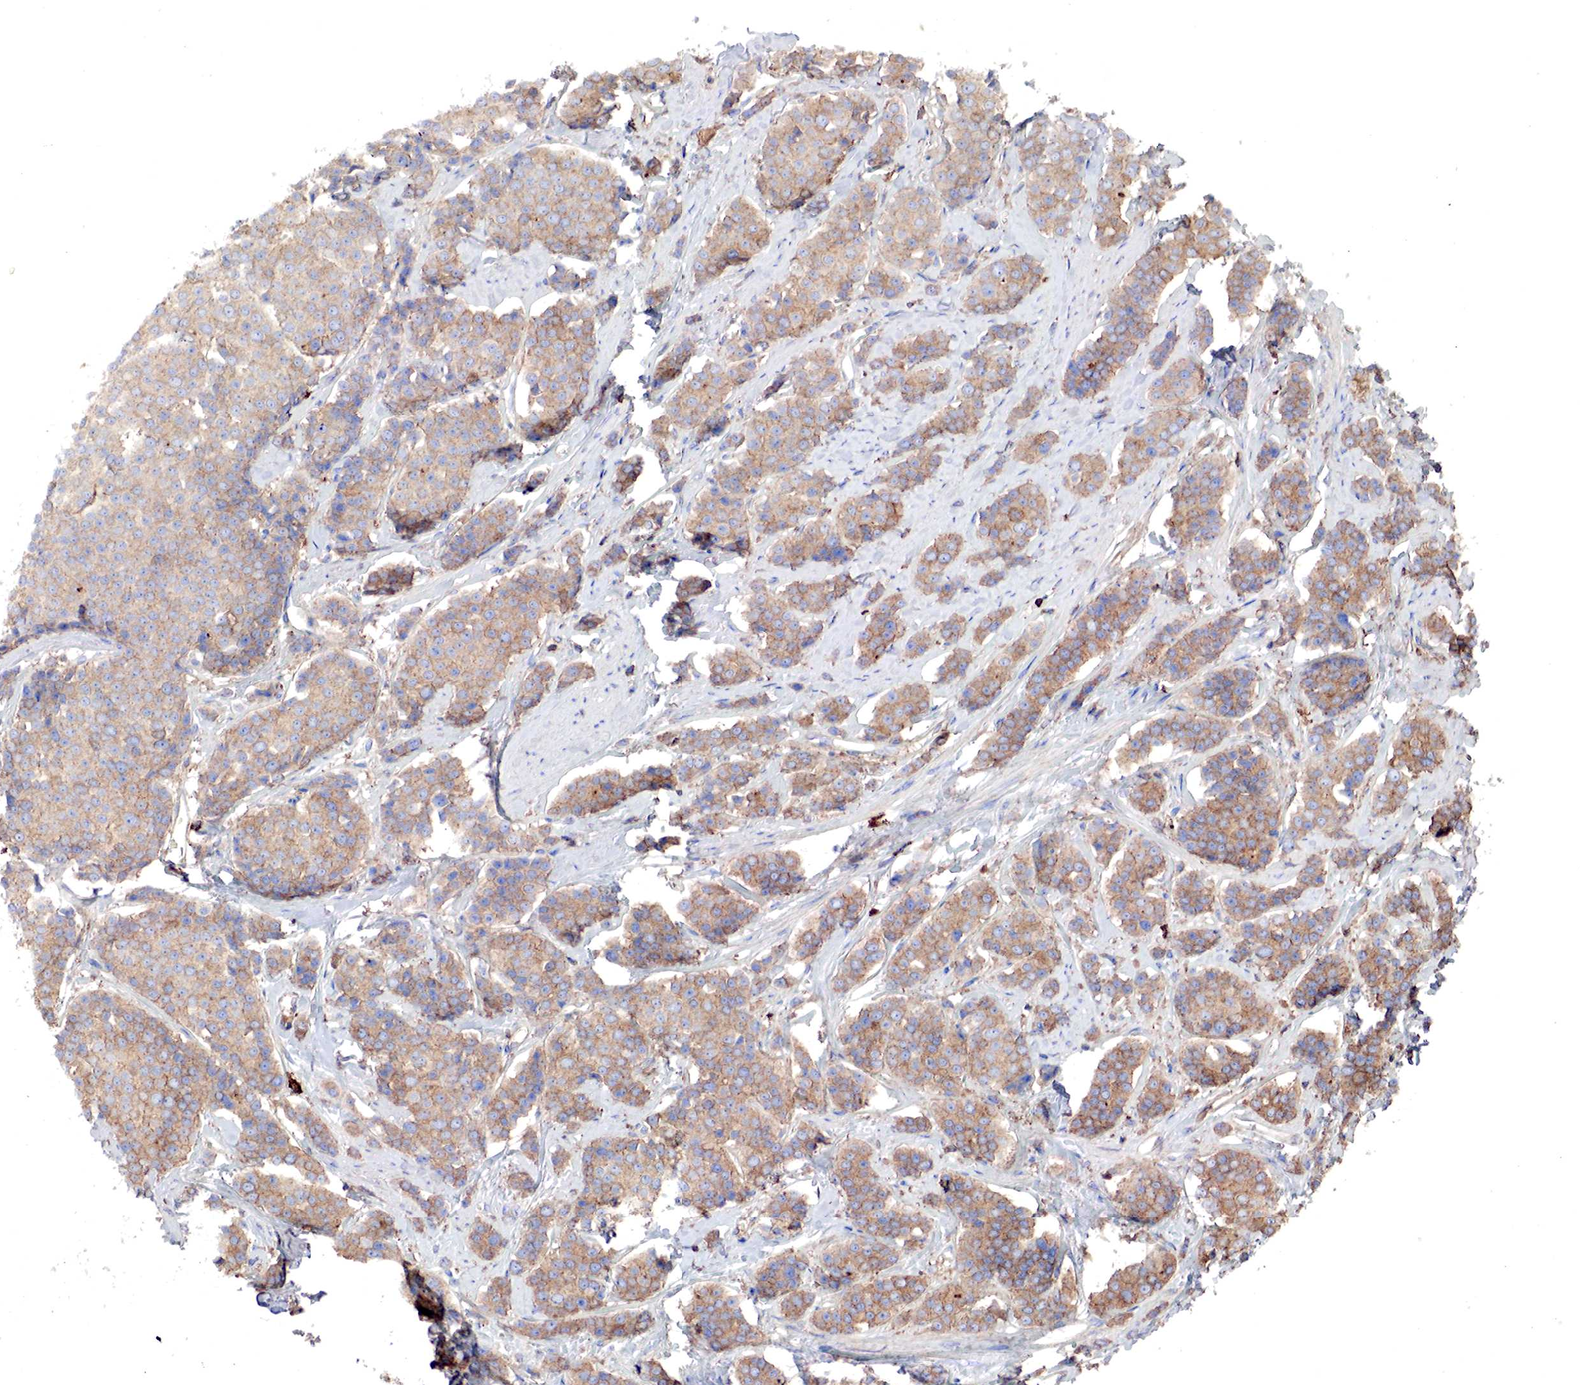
{"staining": {"intensity": "moderate", "quantity": ">75%", "location": "cytoplasmic/membranous"}, "tissue": "carcinoid", "cell_type": "Tumor cells", "image_type": "cancer", "snomed": [{"axis": "morphology", "description": "Carcinoid, malignant, NOS"}, {"axis": "topography", "description": "Small intestine"}], "caption": "This micrograph exhibits immunohistochemistry (IHC) staining of human carcinoid, with medium moderate cytoplasmic/membranous expression in approximately >75% of tumor cells.", "gene": "G6PD", "patient": {"sex": "male", "age": 60}}